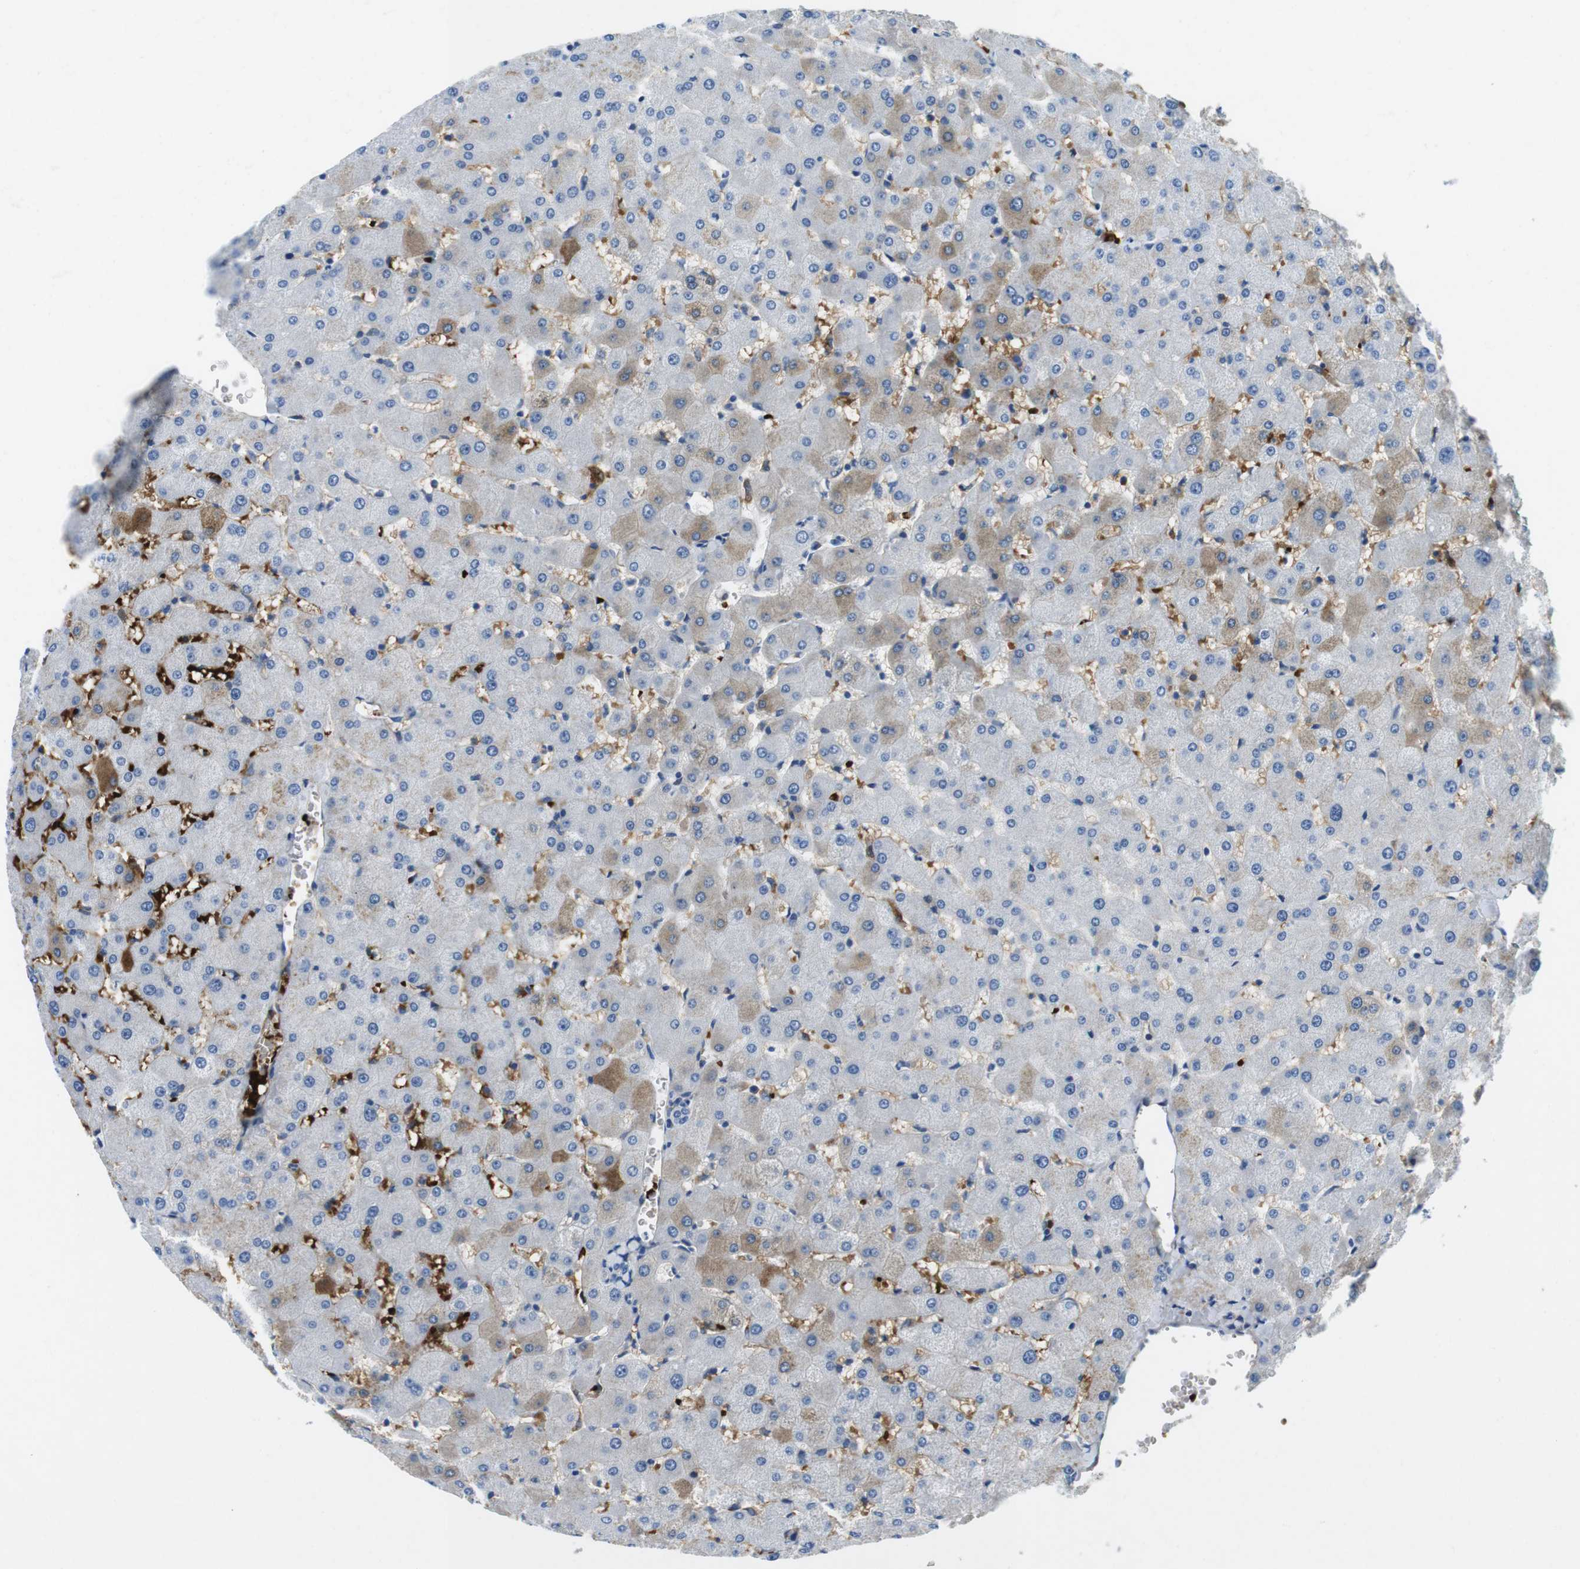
{"staining": {"intensity": "negative", "quantity": "none", "location": "none"}, "tissue": "liver", "cell_type": "Cholangiocytes", "image_type": "normal", "snomed": [{"axis": "morphology", "description": "Normal tissue, NOS"}, {"axis": "topography", "description": "Liver"}], "caption": "The micrograph demonstrates no significant staining in cholangiocytes of liver. (DAB (3,3'-diaminobenzidine) IHC with hematoxylin counter stain).", "gene": "TFAP2C", "patient": {"sex": "female", "age": 63}}